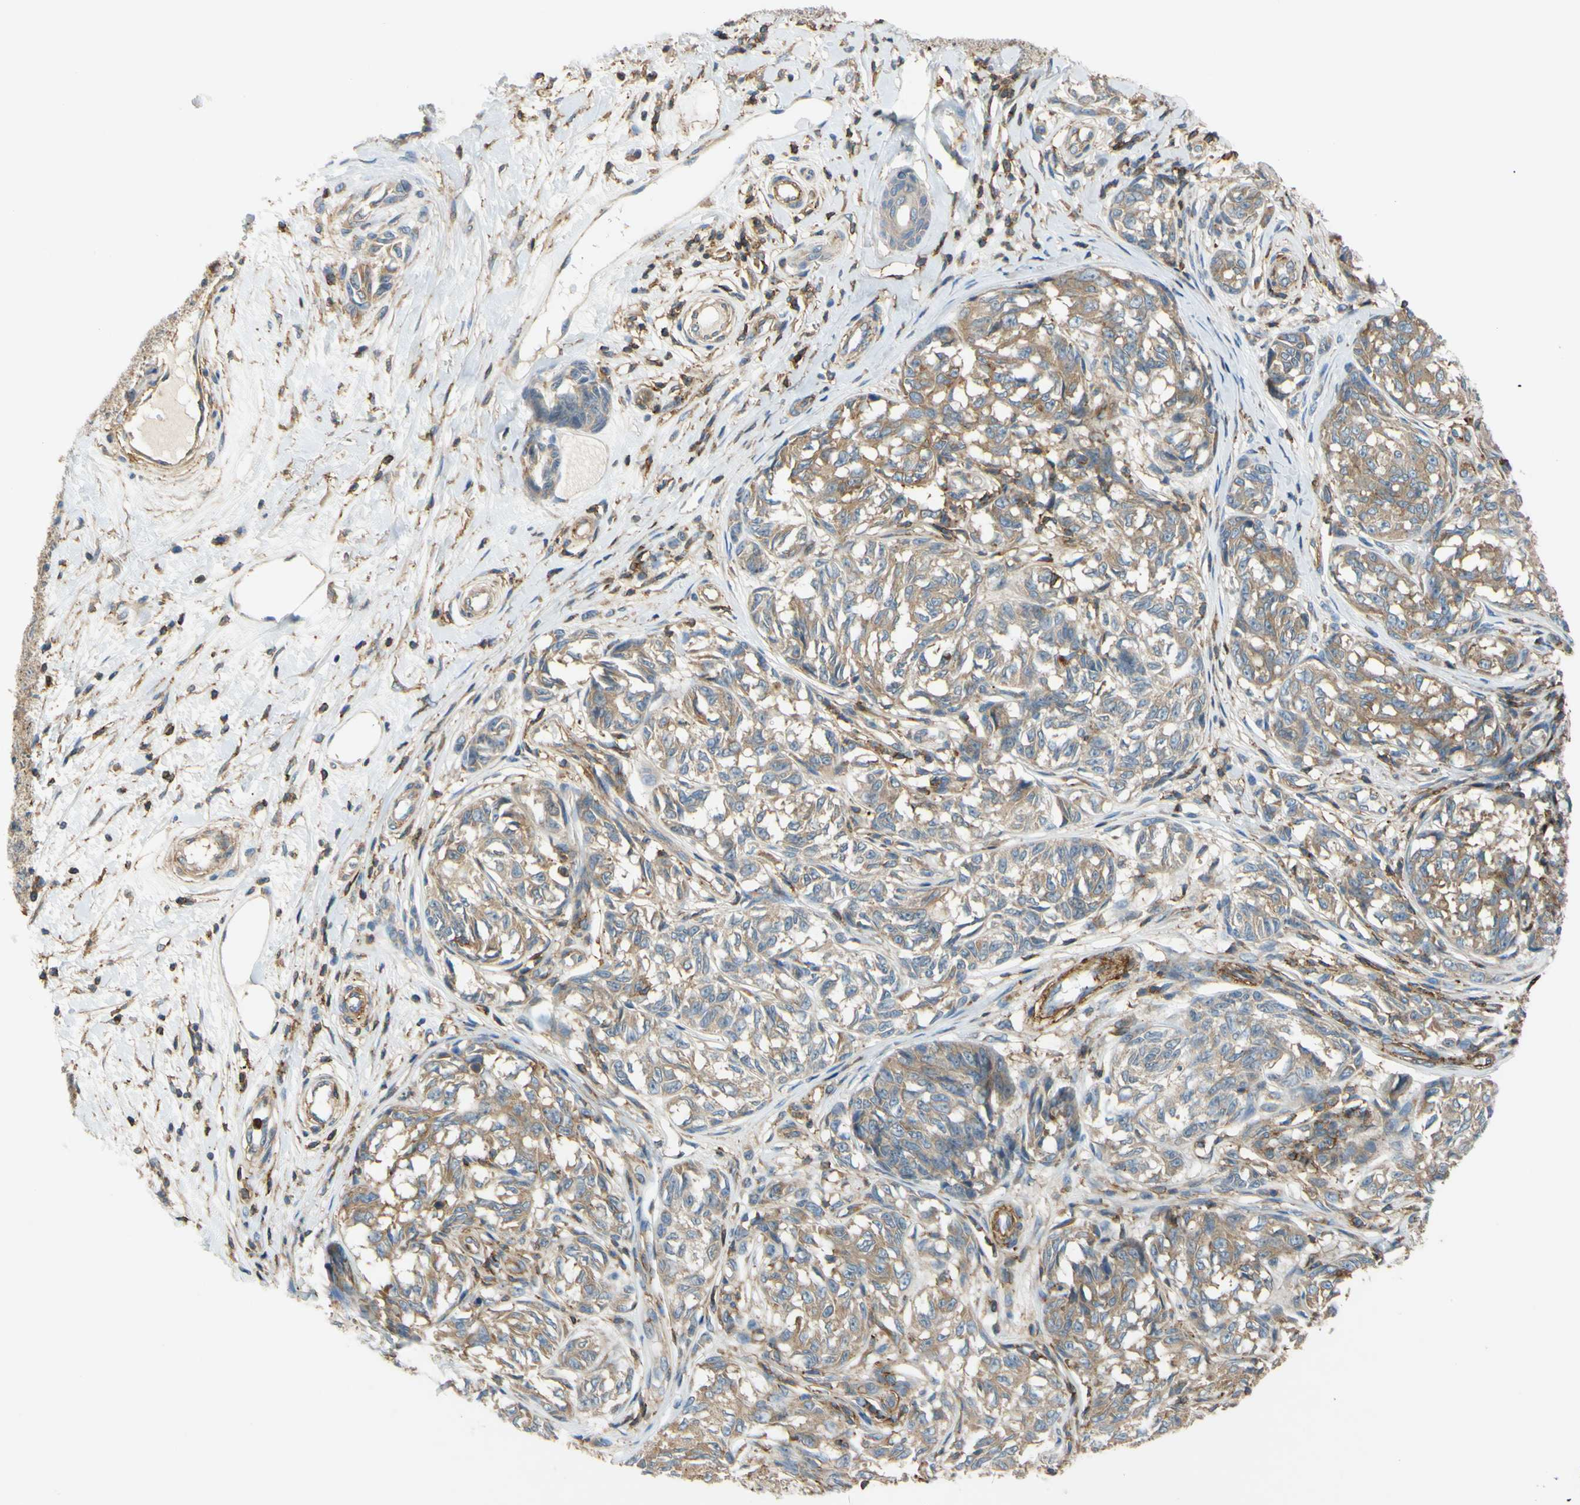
{"staining": {"intensity": "weak", "quantity": "25%-75%", "location": "cytoplasmic/membranous"}, "tissue": "melanoma", "cell_type": "Tumor cells", "image_type": "cancer", "snomed": [{"axis": "morphology", "description": "Malignant melanoma, NOS"}, {"axis": "topography", "description": "Skin"}], "caption": "Human melanoma stained for a protein (brown) demonstrates weak cytoplasmic/membranous positive positivity in approximately 25%-75% of tumor cells.", "gene": "POR", "patient": {"sex": "female", "age": 64}}